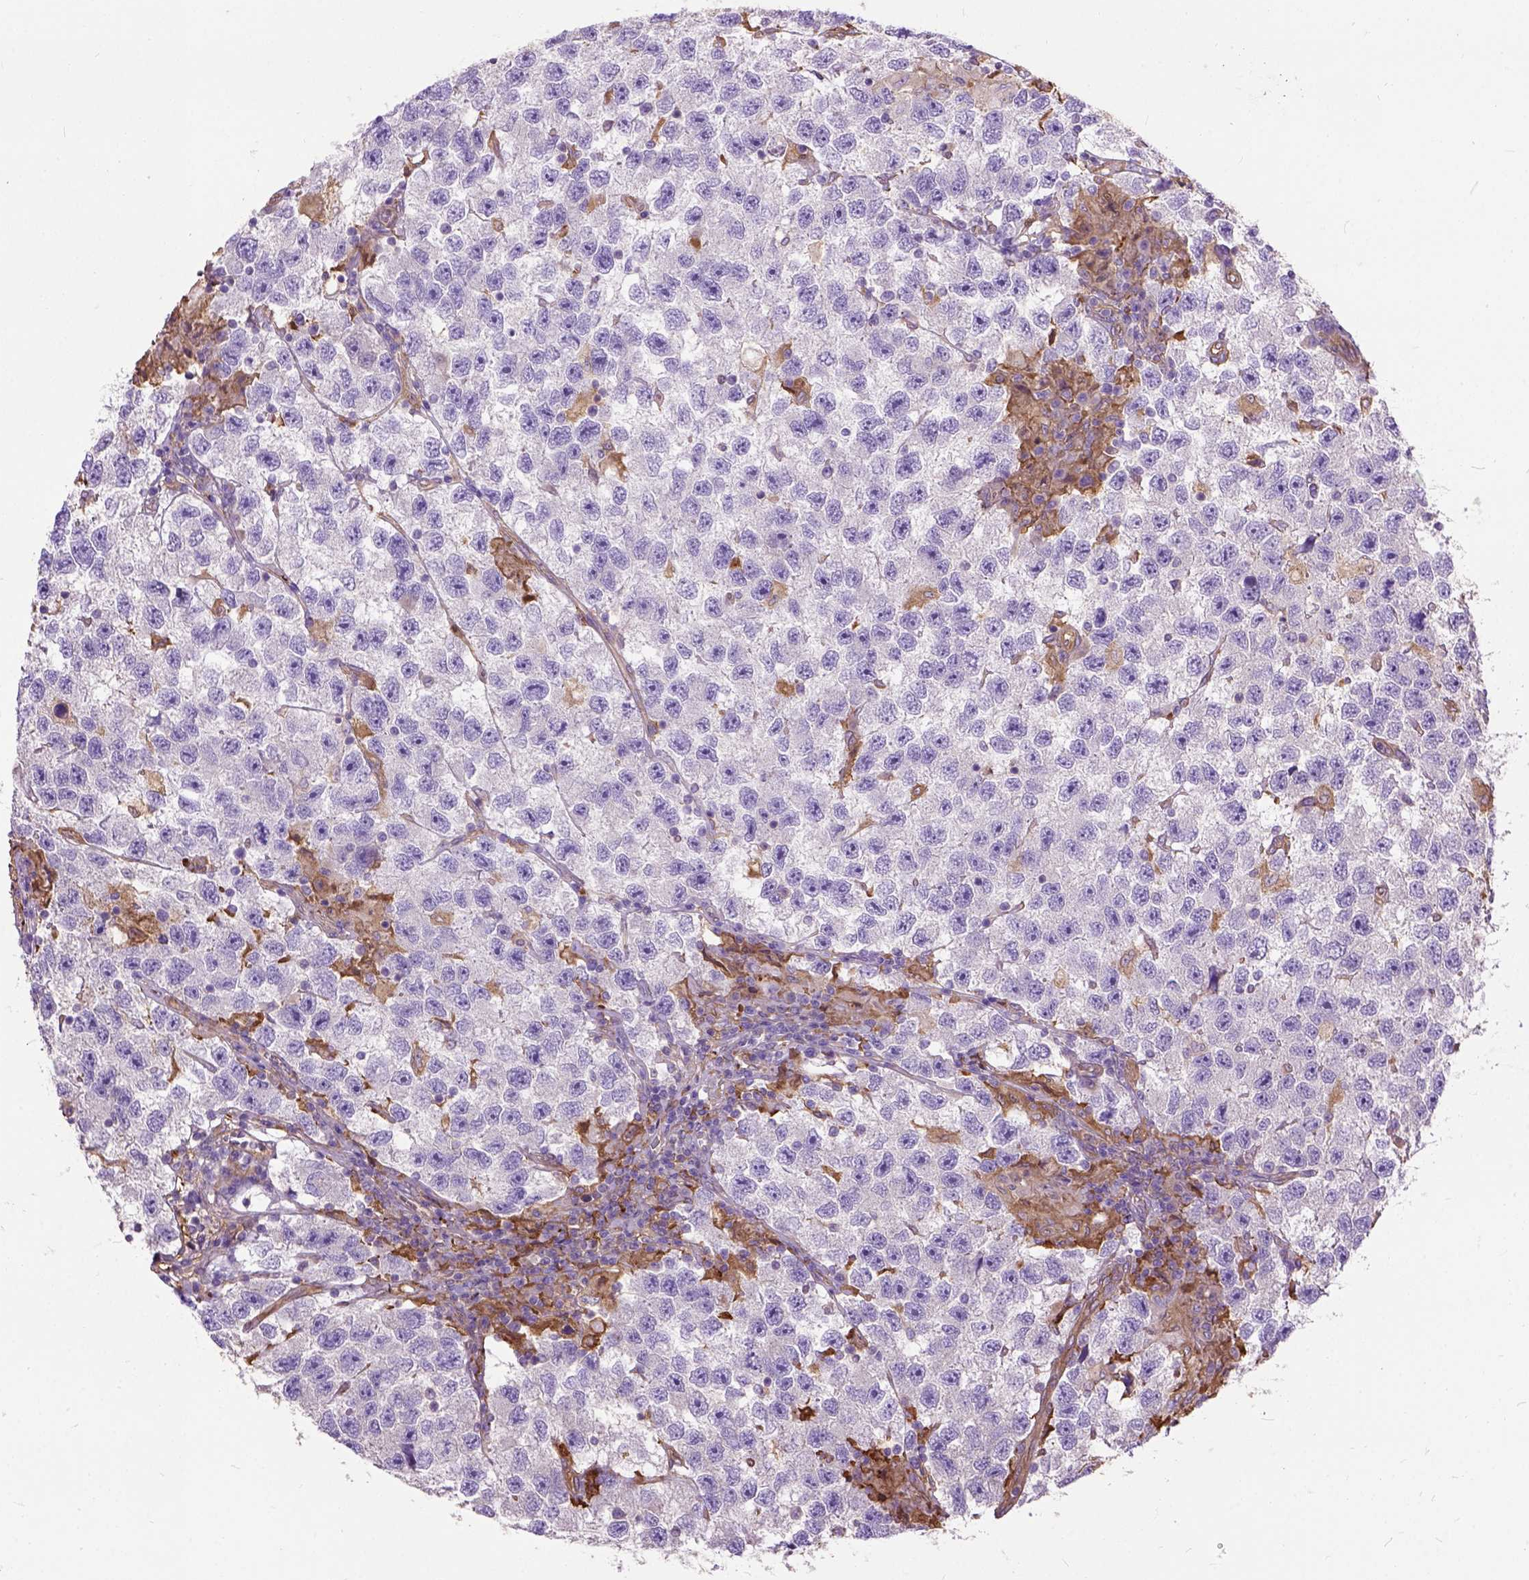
{"staining": {"intensity": "negative", "quantity": "none", "location": "none"}, "tissue": "testis cancer", "cell_type": "Tumor cells", "image_type": "cancer", "snomed": [{"axis": "morphology", "description": "Seminoma, NOS"}, {"axis": "topography", "description": "Testis"}], "caption": "Tumor cells show no significant protein staining in testis cancer. (DAB (3,3'-diaminobenzidine) immunohistochemistry (IHC) with hematoxylin counter stain).", "gene": "SEMA4F", "patient": {"sex": "male", "age": 26}}